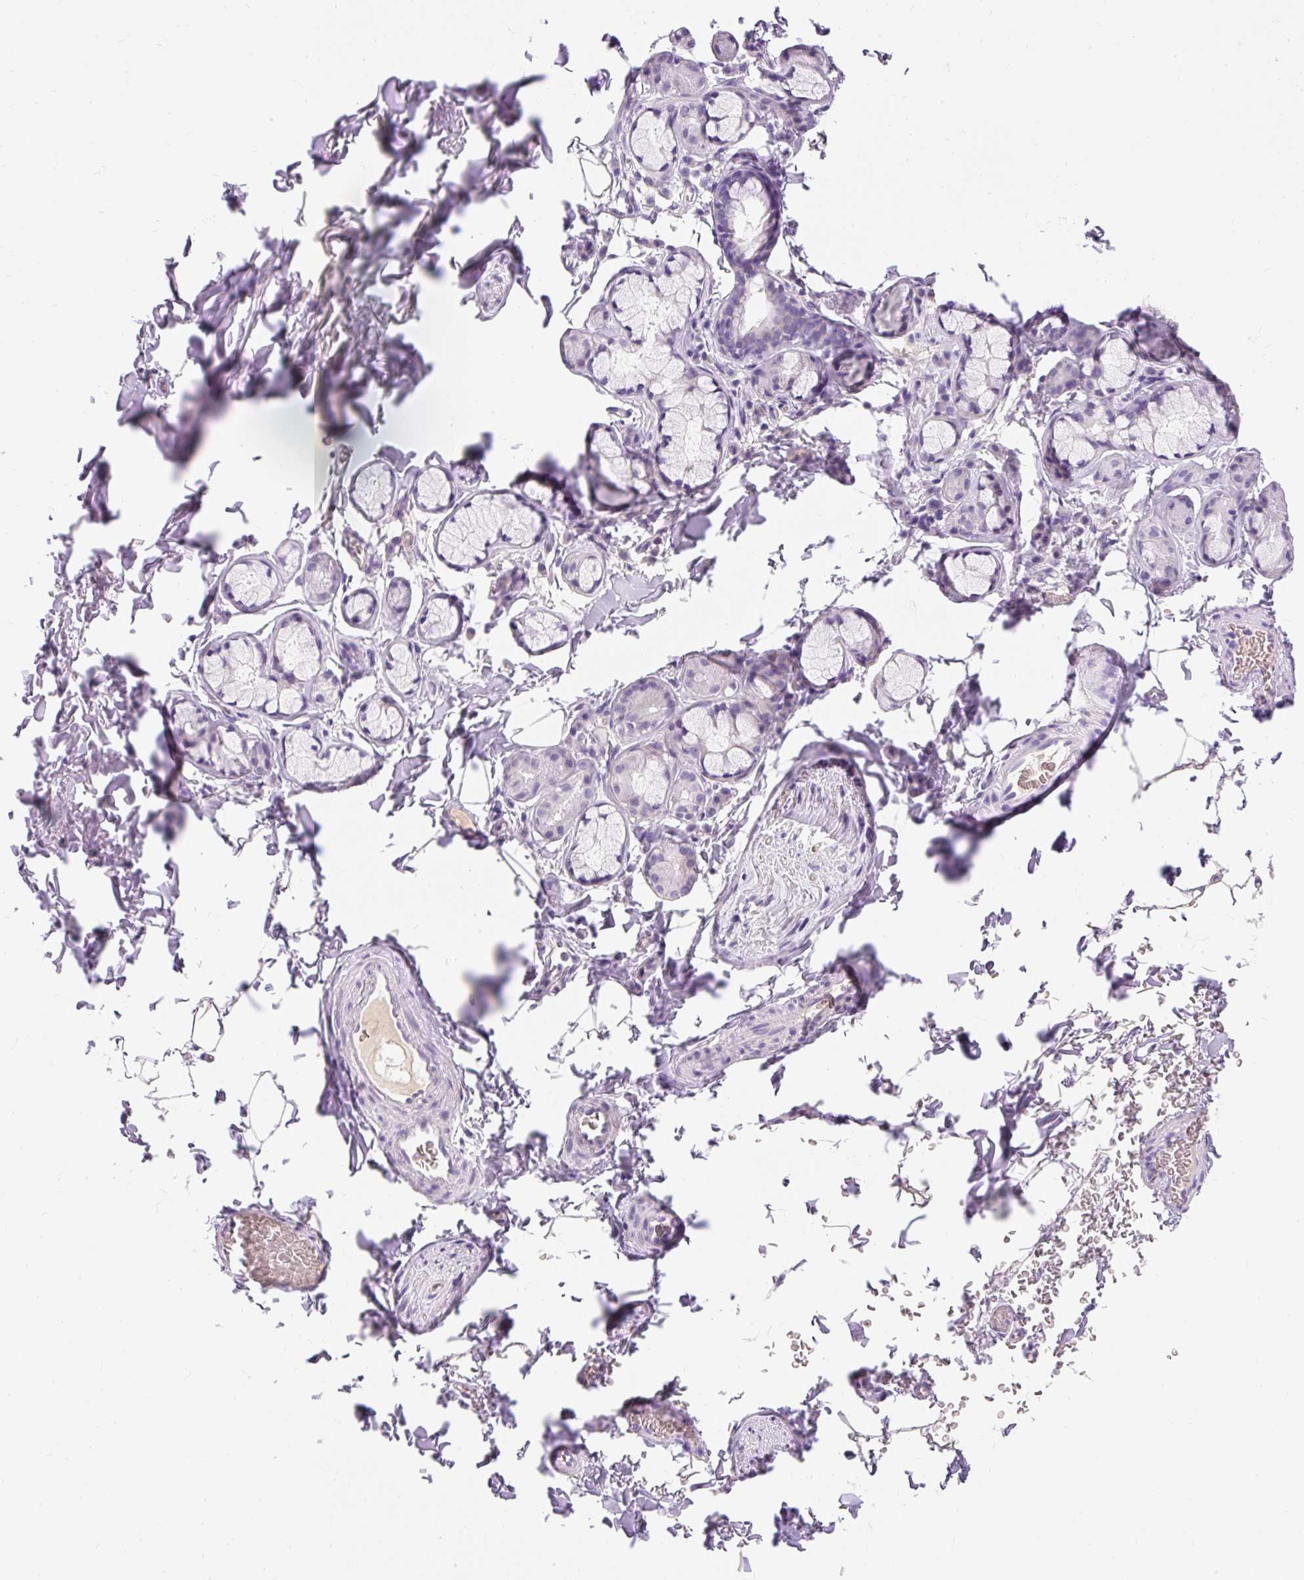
{"staining": {"intensity": "negative", "quantity": "none", "location": "none"}, "tissue": "adipose tissue", "cell_type": "Adipocytes", "image_type": "normal", "snomed": [{"axis": "morphology", "description": "Normal tissue, NOS"}, {"axis": "topography", "description": "Cartilage tissue"}, {"axis": "topography", "description": "Bronchus"}, {"axis": "topography", "description": "Peripheral nerve tissue"}], "caption": "The micrograph displays no staining of adipocytes in benign adipose tissue. (DAB (3,3'-diaminobenzidine) immunohistochemistry visualized using brightfield microscopy, high magnification).", "gene": "TMEM150C", "patient": {"sex": "male", "age": 67}}